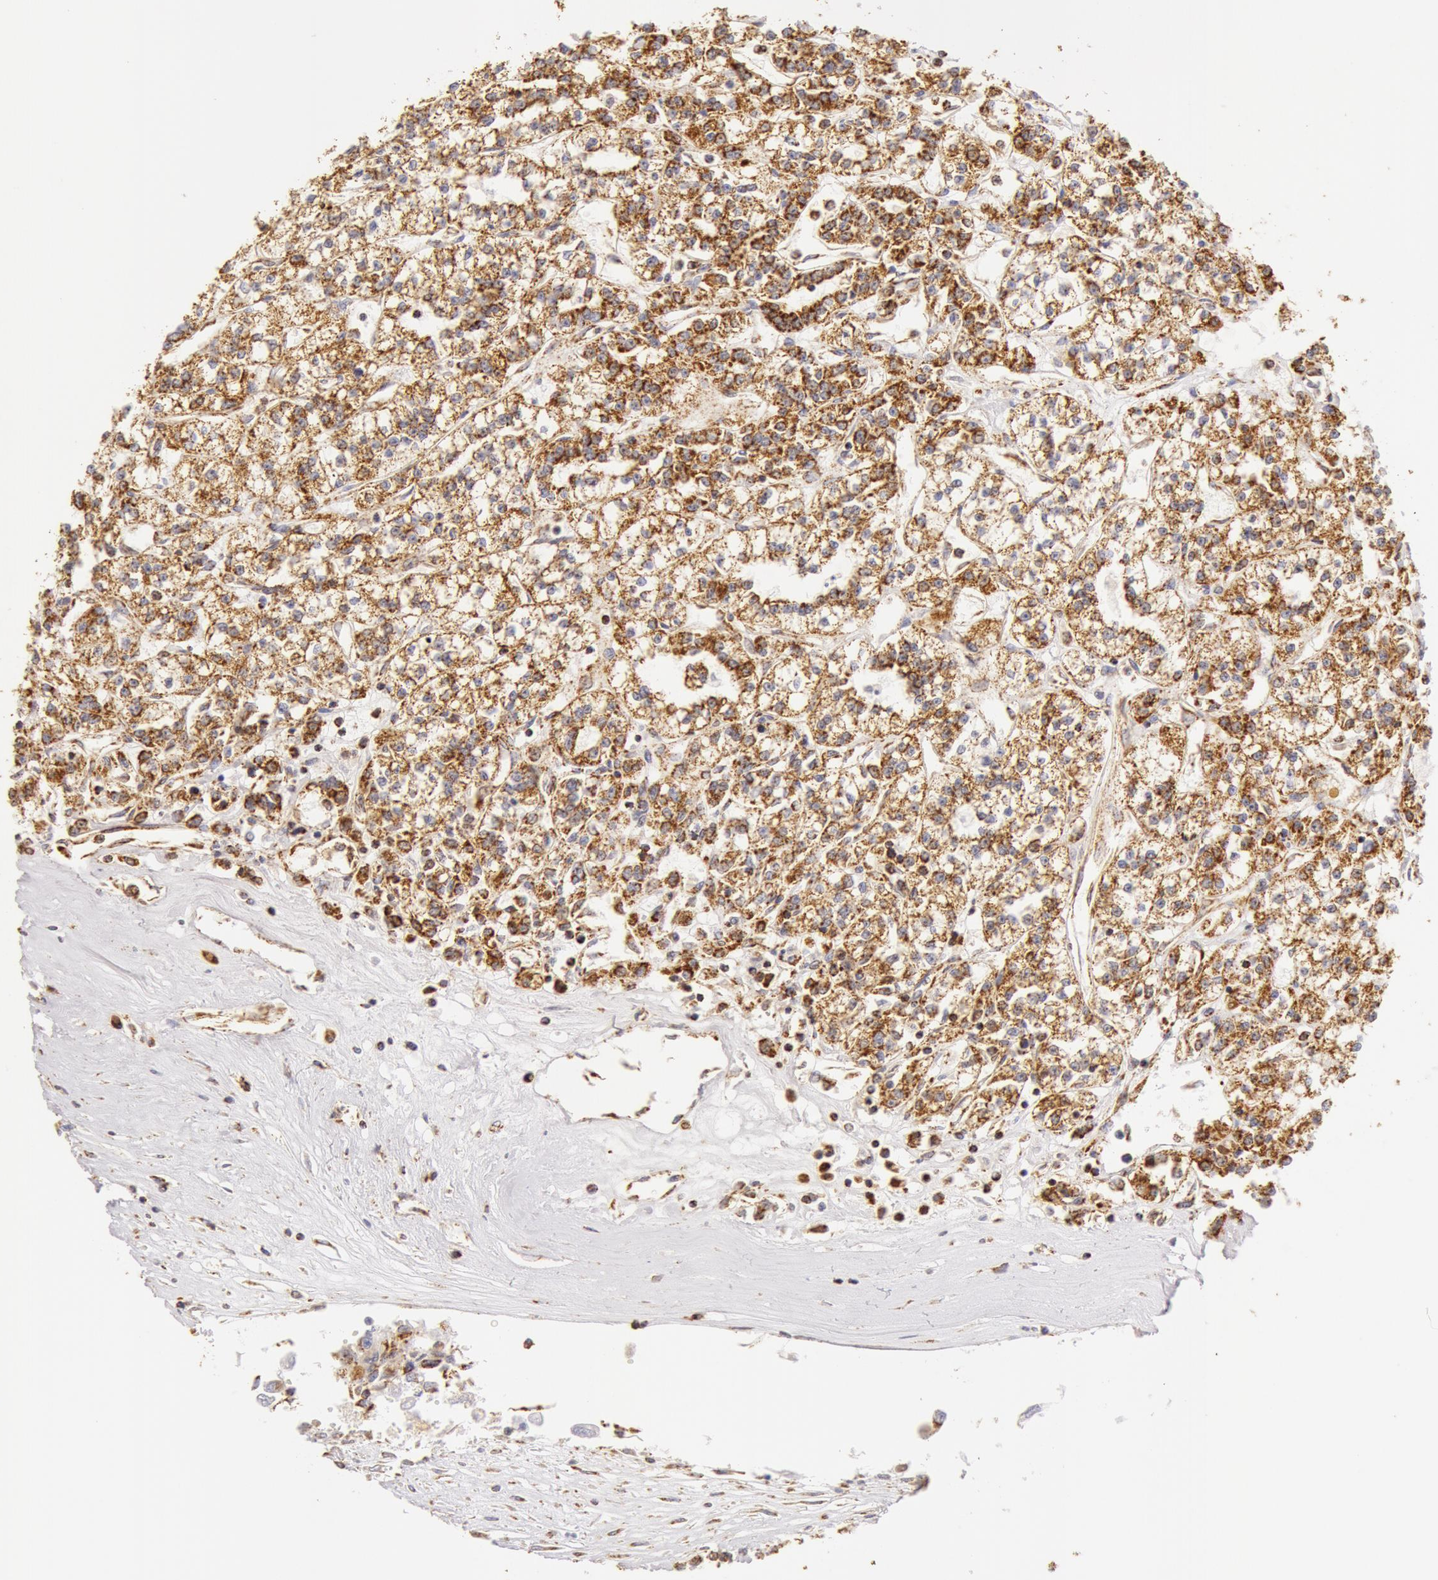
{"staining": {"intensity": "moderate", "quantity": ">75%", "location": "cytoplasmic/membranous"}, "tissue": "renal cancer", "cell_type": "Tumor cells", "image_type": "cancer", "snomed": [{"axis": "morphology", "description": "Adenocarcinoma, NOS"}, {"axis": "topography", "description": "Kidney"}], "caption": "There is medium levels of moderate cytoplasmic/membranous positivity in tumor cells of adenocarcinoma (renal), as demonstrated by immunohistochemical staining (brown color).", "gene": "ATP5F1B", "patient": {"sex": "female", "age": 76}}